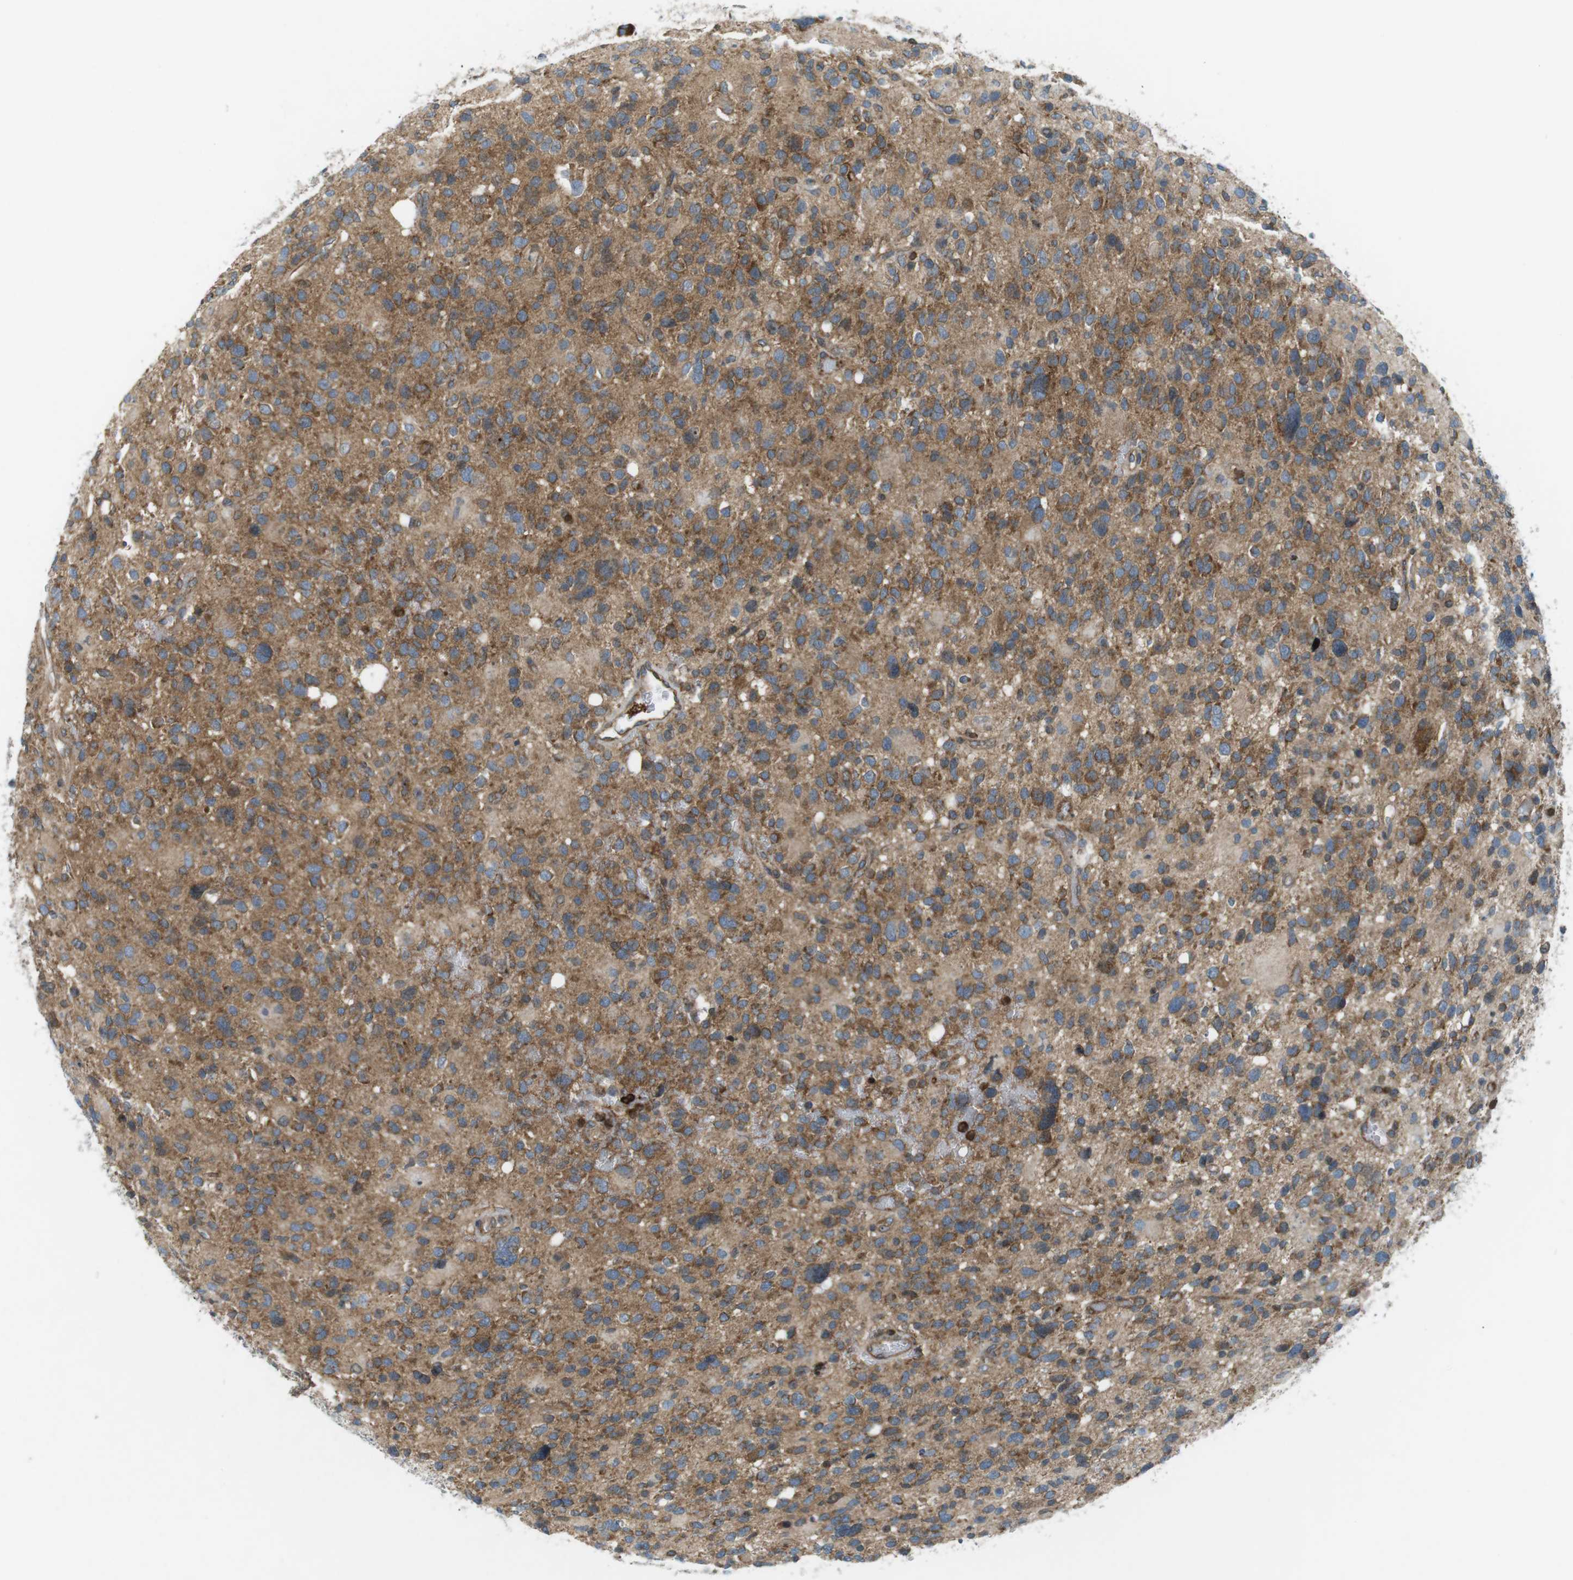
{"staining": {"intensity": "moderate", "quantity": ">75%", "location": "cytoplasmic/membranous"}, "tissue": "glioma", "cell_type": "Tumor cells", "image_type": "cancer", "snomed": [{"axis": "morphology", "description": "Glioma, malignant, High grade"}, {"axis": "topography", "description": "Brain"}], "caption": "High-power microscopy captured an immunohistochemistry micrograph of glioma, revealing moderate cytoplasmic/membranous staining in approximately >75% of tumor cells. The staining was performed using DAB (3,3'-diaminobenzidine) to visualize the protein expression in brown, while the nuclei were stained in blue with hematoxylin (Magnification: 20x).", "gene": "FLII", "patient": {"sex": "male", "age": 48}}